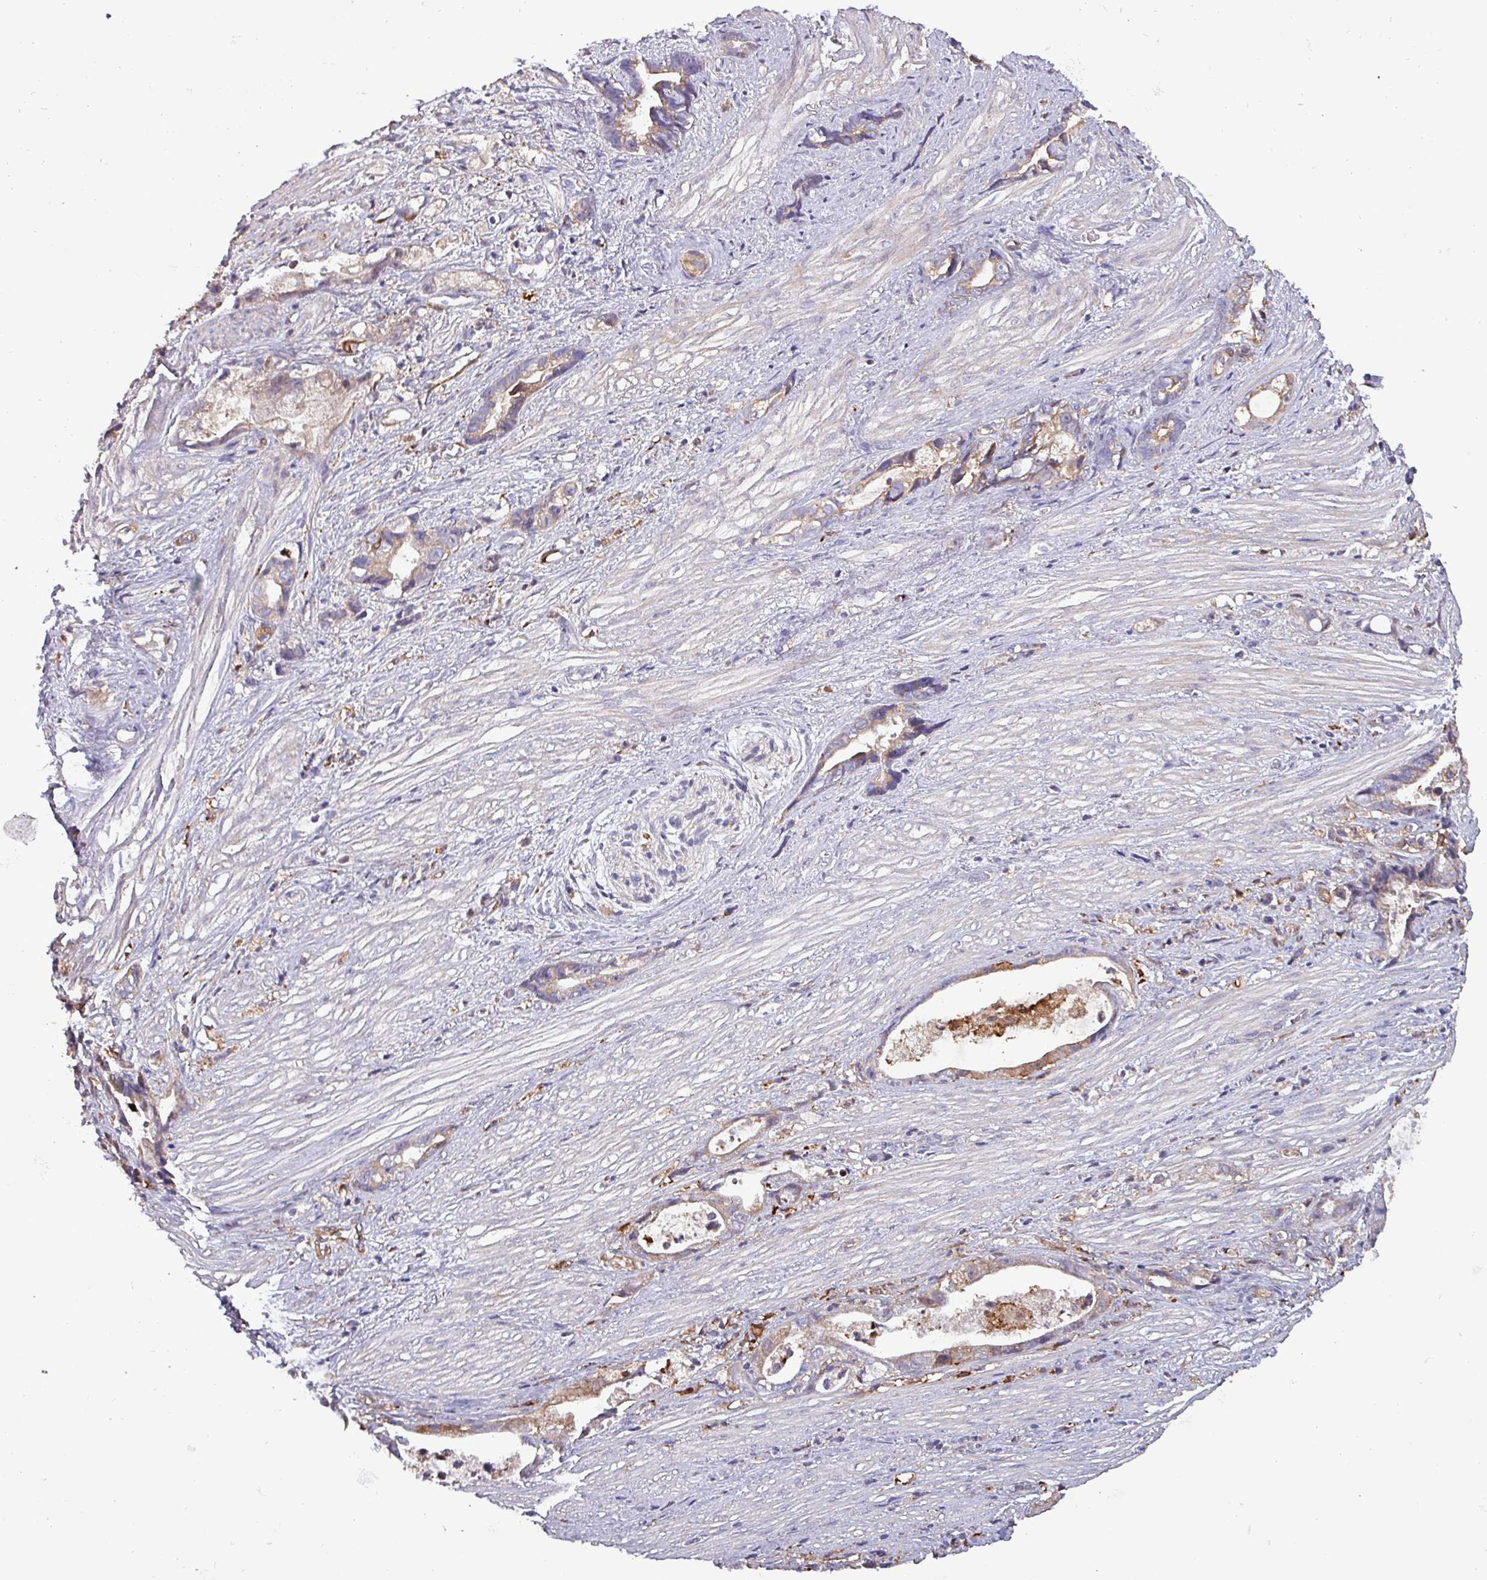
{"staining": {"intensity": "weak", "quantity": ">75%", "location": "cytoplasmic/membranous"}, "tissue": "stomach cancer", "cell_type": "Tumor cells", "image_type": "cancer", "snomed": [{"axis": "morphology", "description": "Adenocarcinoma, NOS"}, {"axis": "topography", "description": "Stomach"}], "caption": "Stomach cancer (adenocarcinoma) stained with DAB (3,3'-diaminobenzidine) immunohistochemistry (IHC) shows low levels of weak cytoplasmic/membranous staining in about >75% of tumor cells.", "gene": "SCIN", "patient": {"sex": "male", "age": 55}}